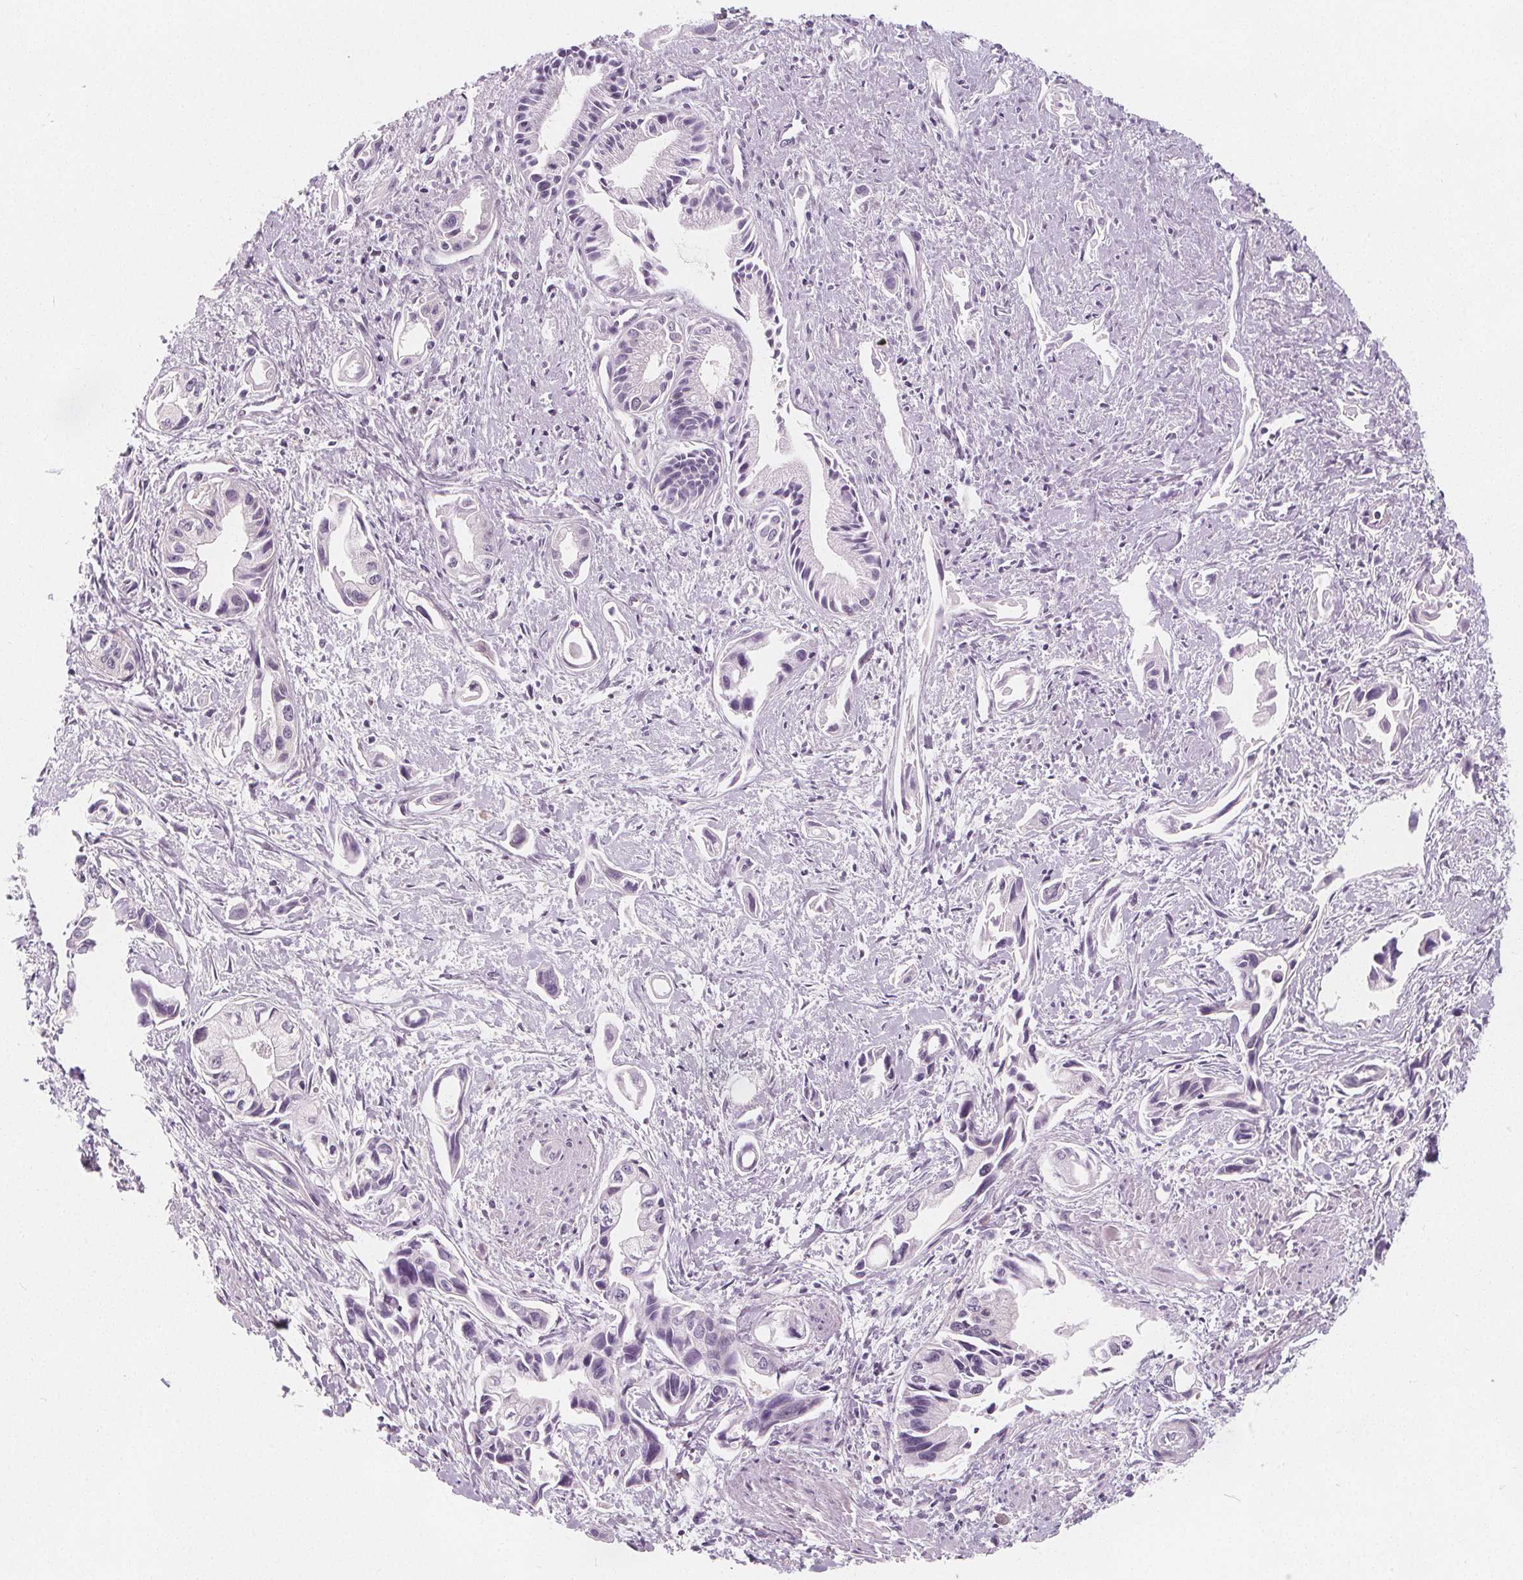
{"staining": {"intensity": "negative", "quantity": "none", "location": "none"}, "tissue": "pancreatic cancer", "cell_type": "Tumor cells", "image_type": "cancer", "snomed": [{"axis": "morphology", "description": "Adenocarcinoma, NOS"}, {"axis": "topography", "description": "Pancreas"}], "caption": "The immunohistochemistry (IHC) histopathology image has no significant positivity in tumor cells of pancreatic cancer tissue.", "gene": "UGP2", "patient": {"sex": "female", "age": 61}}